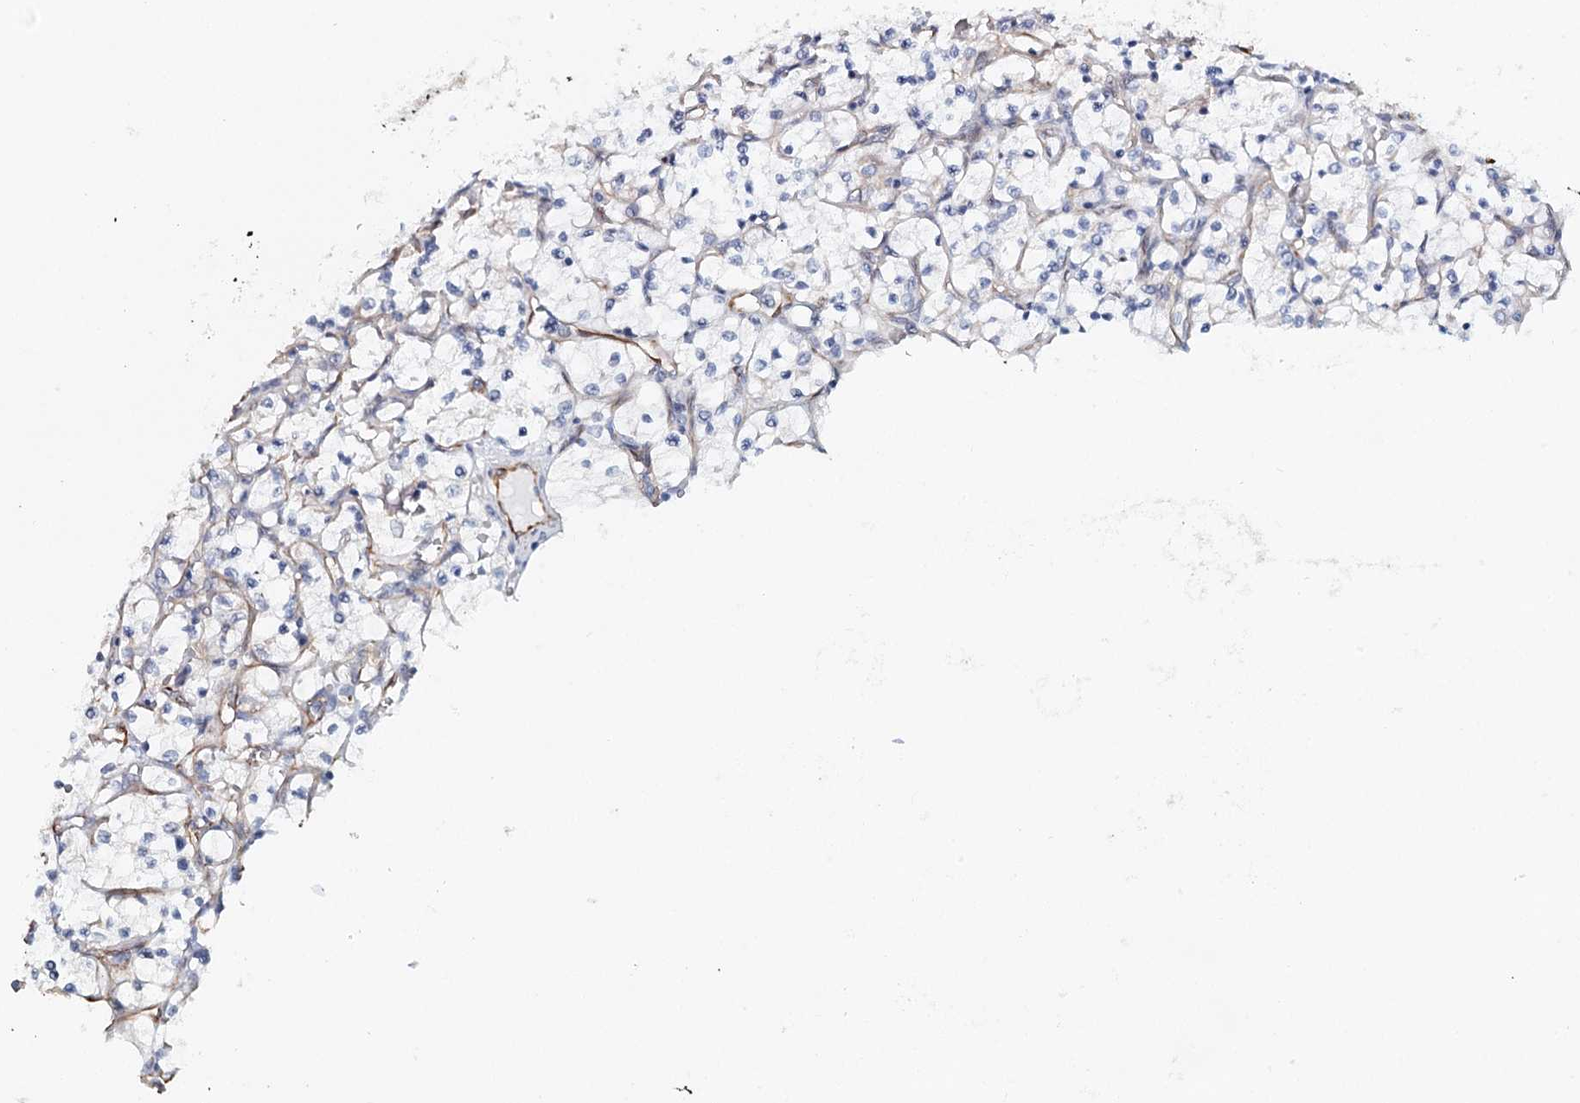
{"staining": {"intensity": "negative", "quantity": "none", "location": "none"}, "tissue": "renal cancer", "cell_type": "Tumor cells", "image_type": "cancer", "snomed": [{"axis": "morphology", "description": "Adenocarcinoma, NOS"}, {"axis": "topography", "description": "Kidney"}], "caption": "Immunohistochemical staining of human adenocarcinoma (renal) displays no significant staining in tumor cells.", "gene": "SYNPO", "patient": {"sex": "female", "age": 69}}